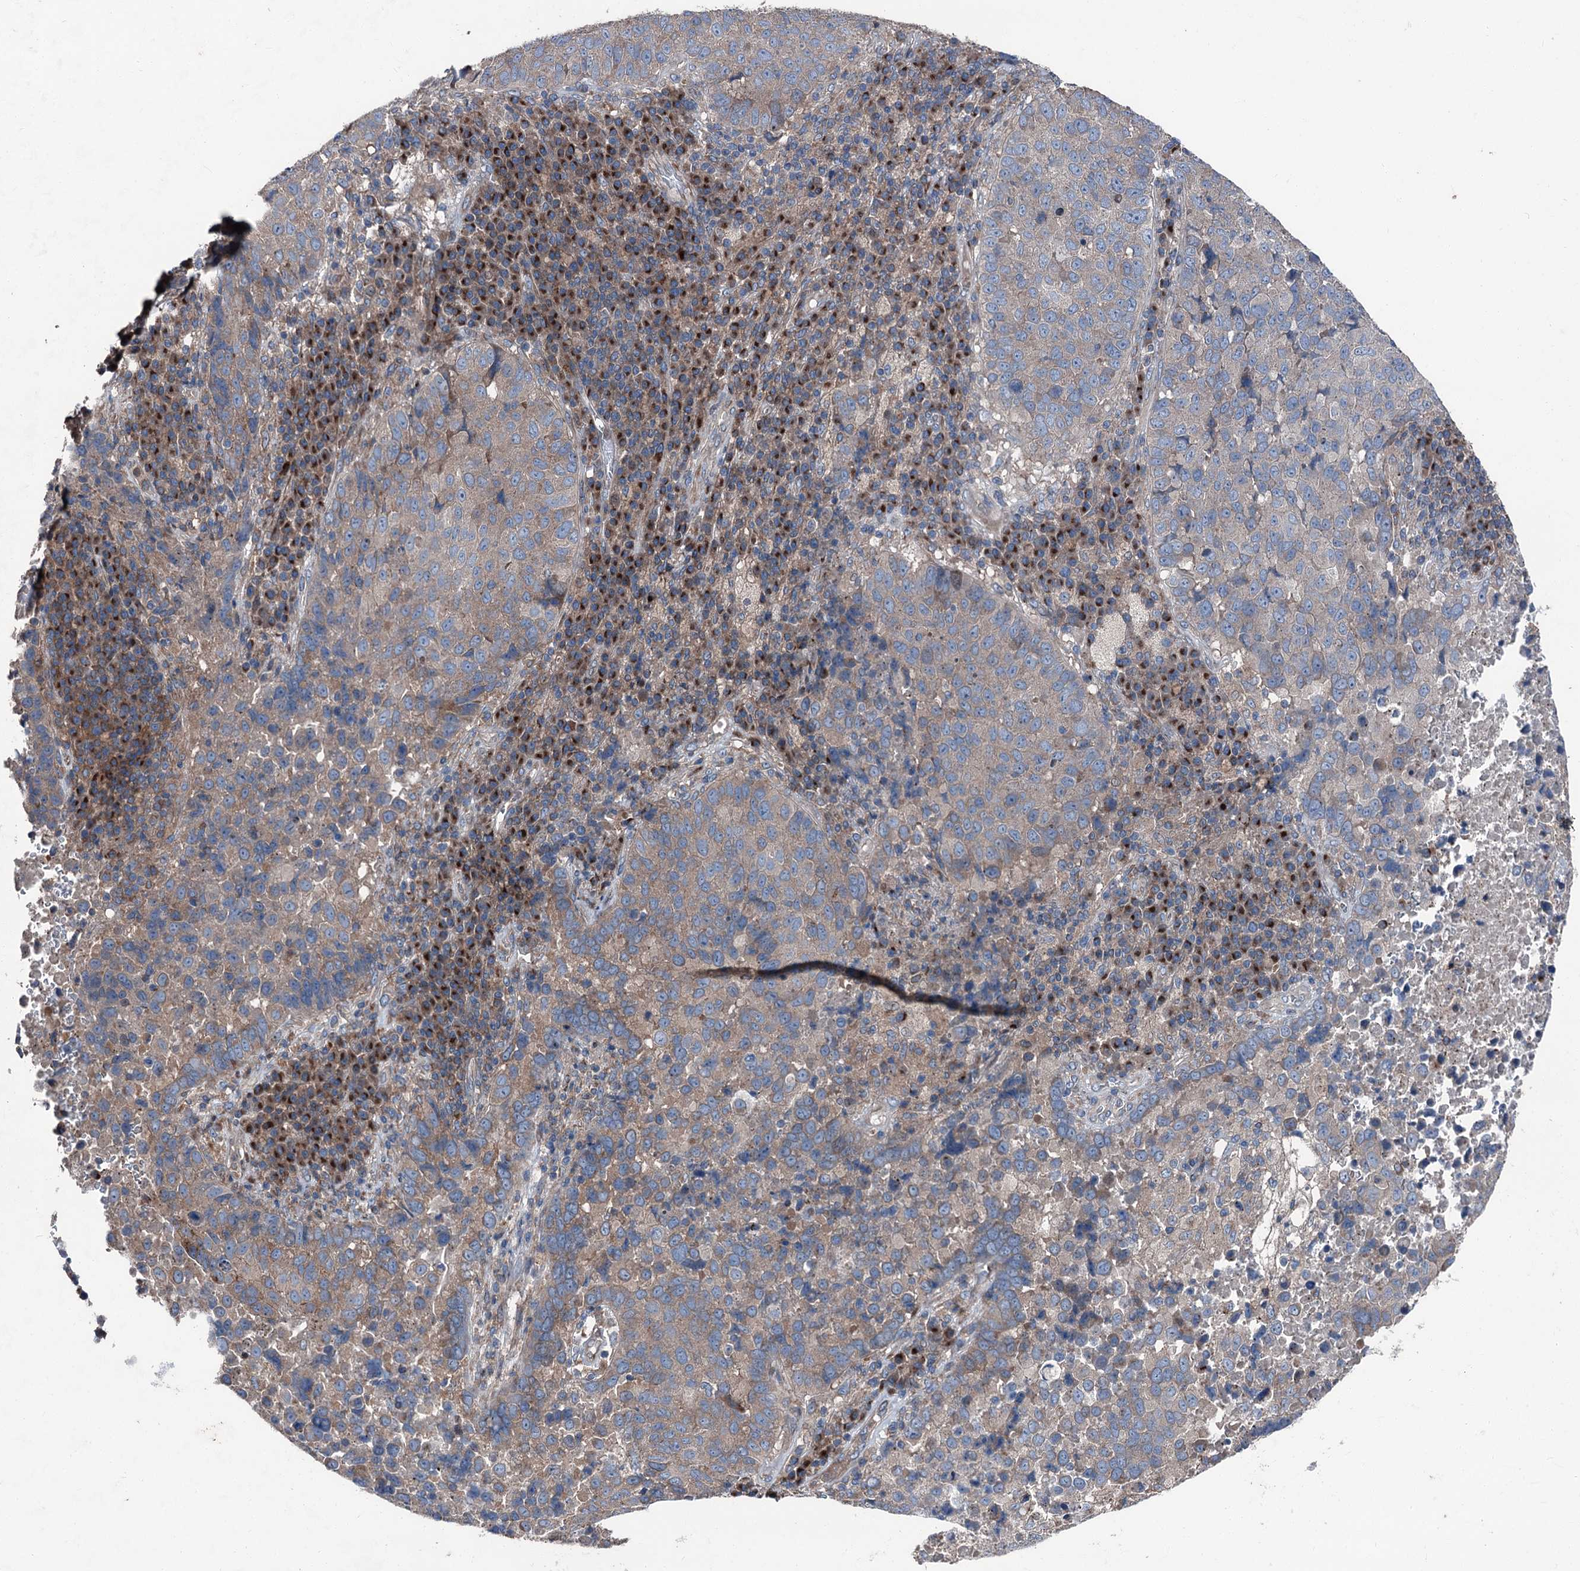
{"staining": {"intensity": "weak", "quantity": "<25%", "location": "cytoplasmic/membranous"}, "tissue": "lung cancer", "cell_type": "Tumor cells", "image_type": "cancer", "snomed": [{"axis": "morphology", "description": "Squamous cell carcinoma, NOS"}, {"axis": "topography", "description": "Lung"}], "caption": "DAB immunohistochemical staining of human lung cancer (squamous cell carcinoma) displays no significant positivity in tumor cells.", "gene": "RUFY1", "patient": {"sex": "male", "age": 73}}